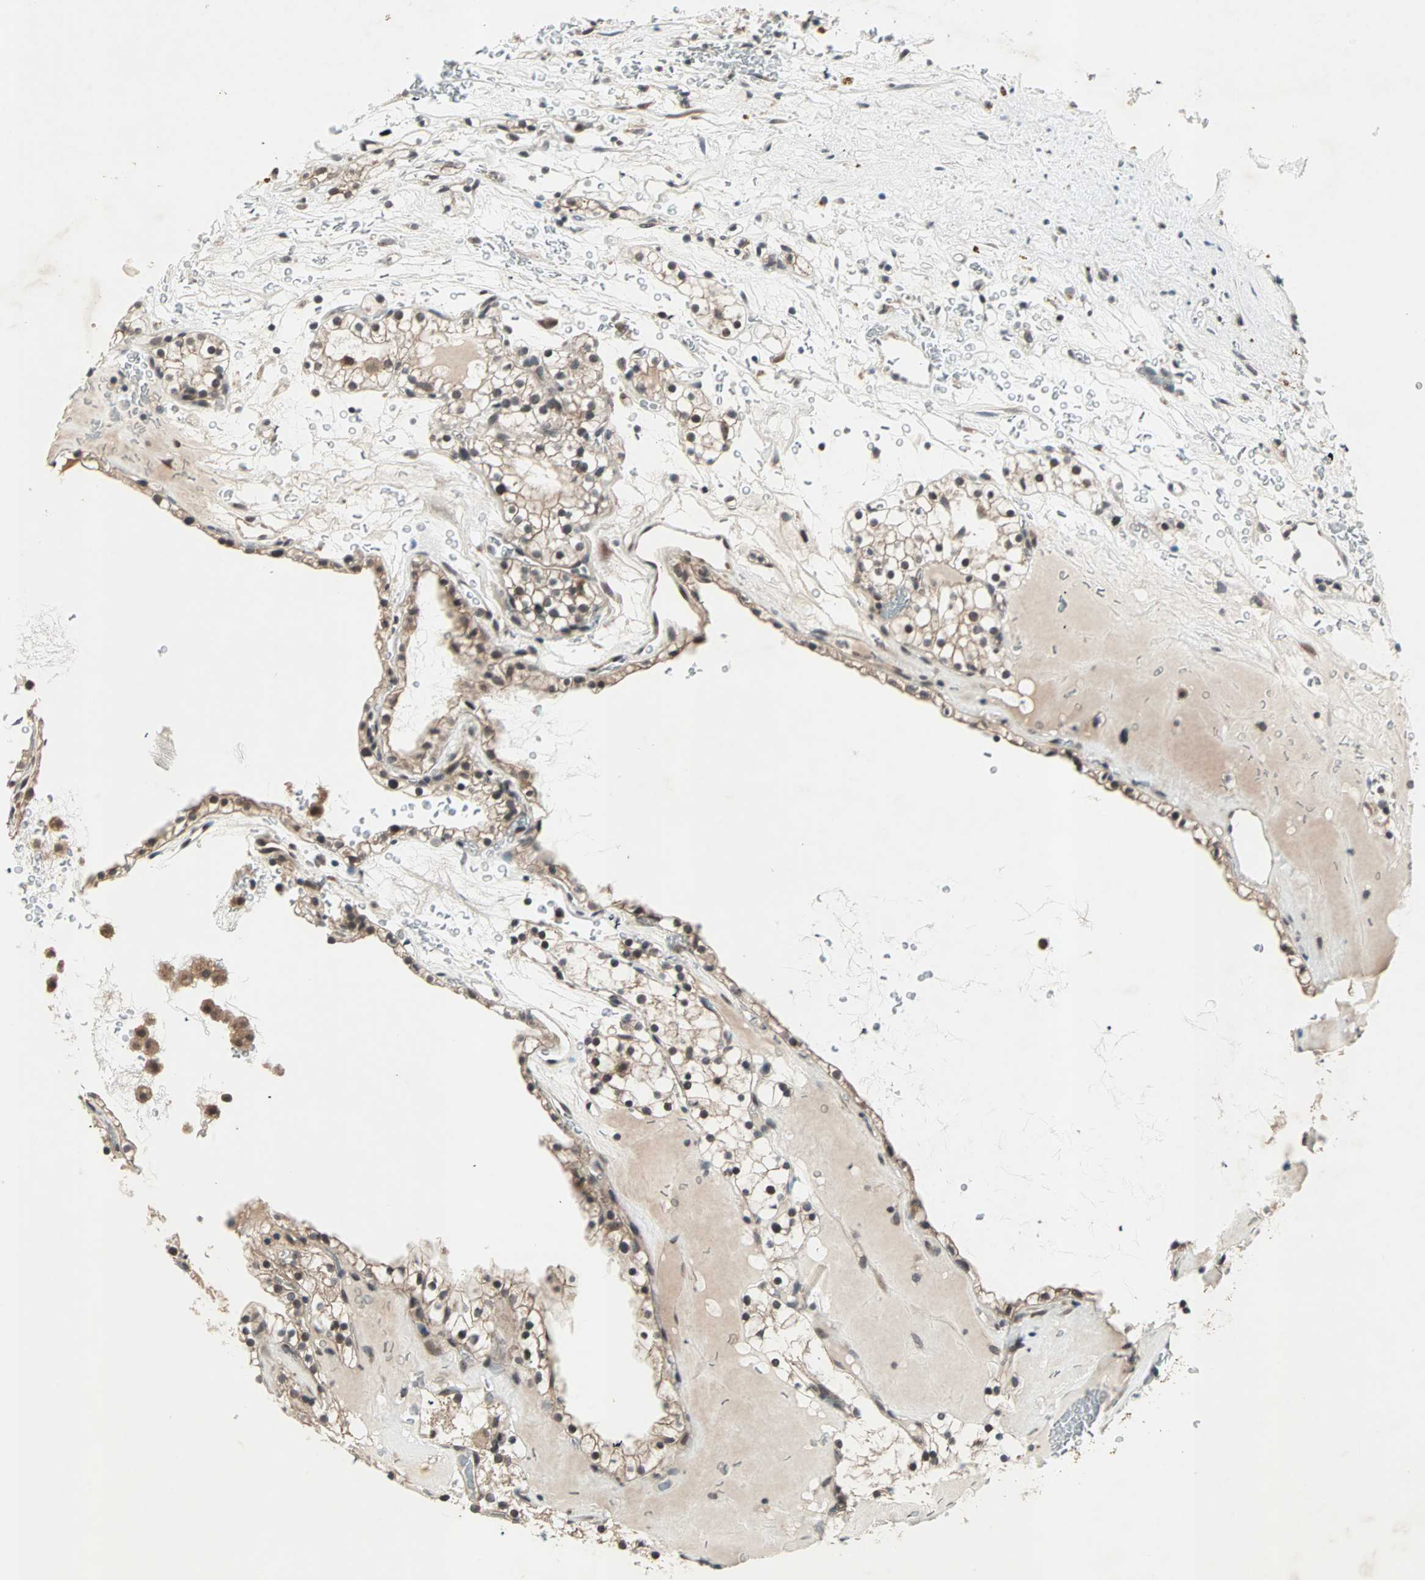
{"staining": {"intensity": "weak", "quantity": ">75%", "location": "cytoplasmic/membranous,nuclear"}, "tissue": "renal cancer", "cell_type": "Tumor cells", "image_type": "cancer", "snomed": [{"axis": "morphology", "description": "Adenocarcinoma, NOS"}, {"axis": "topography", "description": "Kidney"}], "caption": "A brown stain labels weak cytoplasmic/membranous and nuclear staining of a protein in human renal adenocarcinoma tumor cells.", "gene": "PGBD1", "patient": {"sex": "female", "age": 41}}